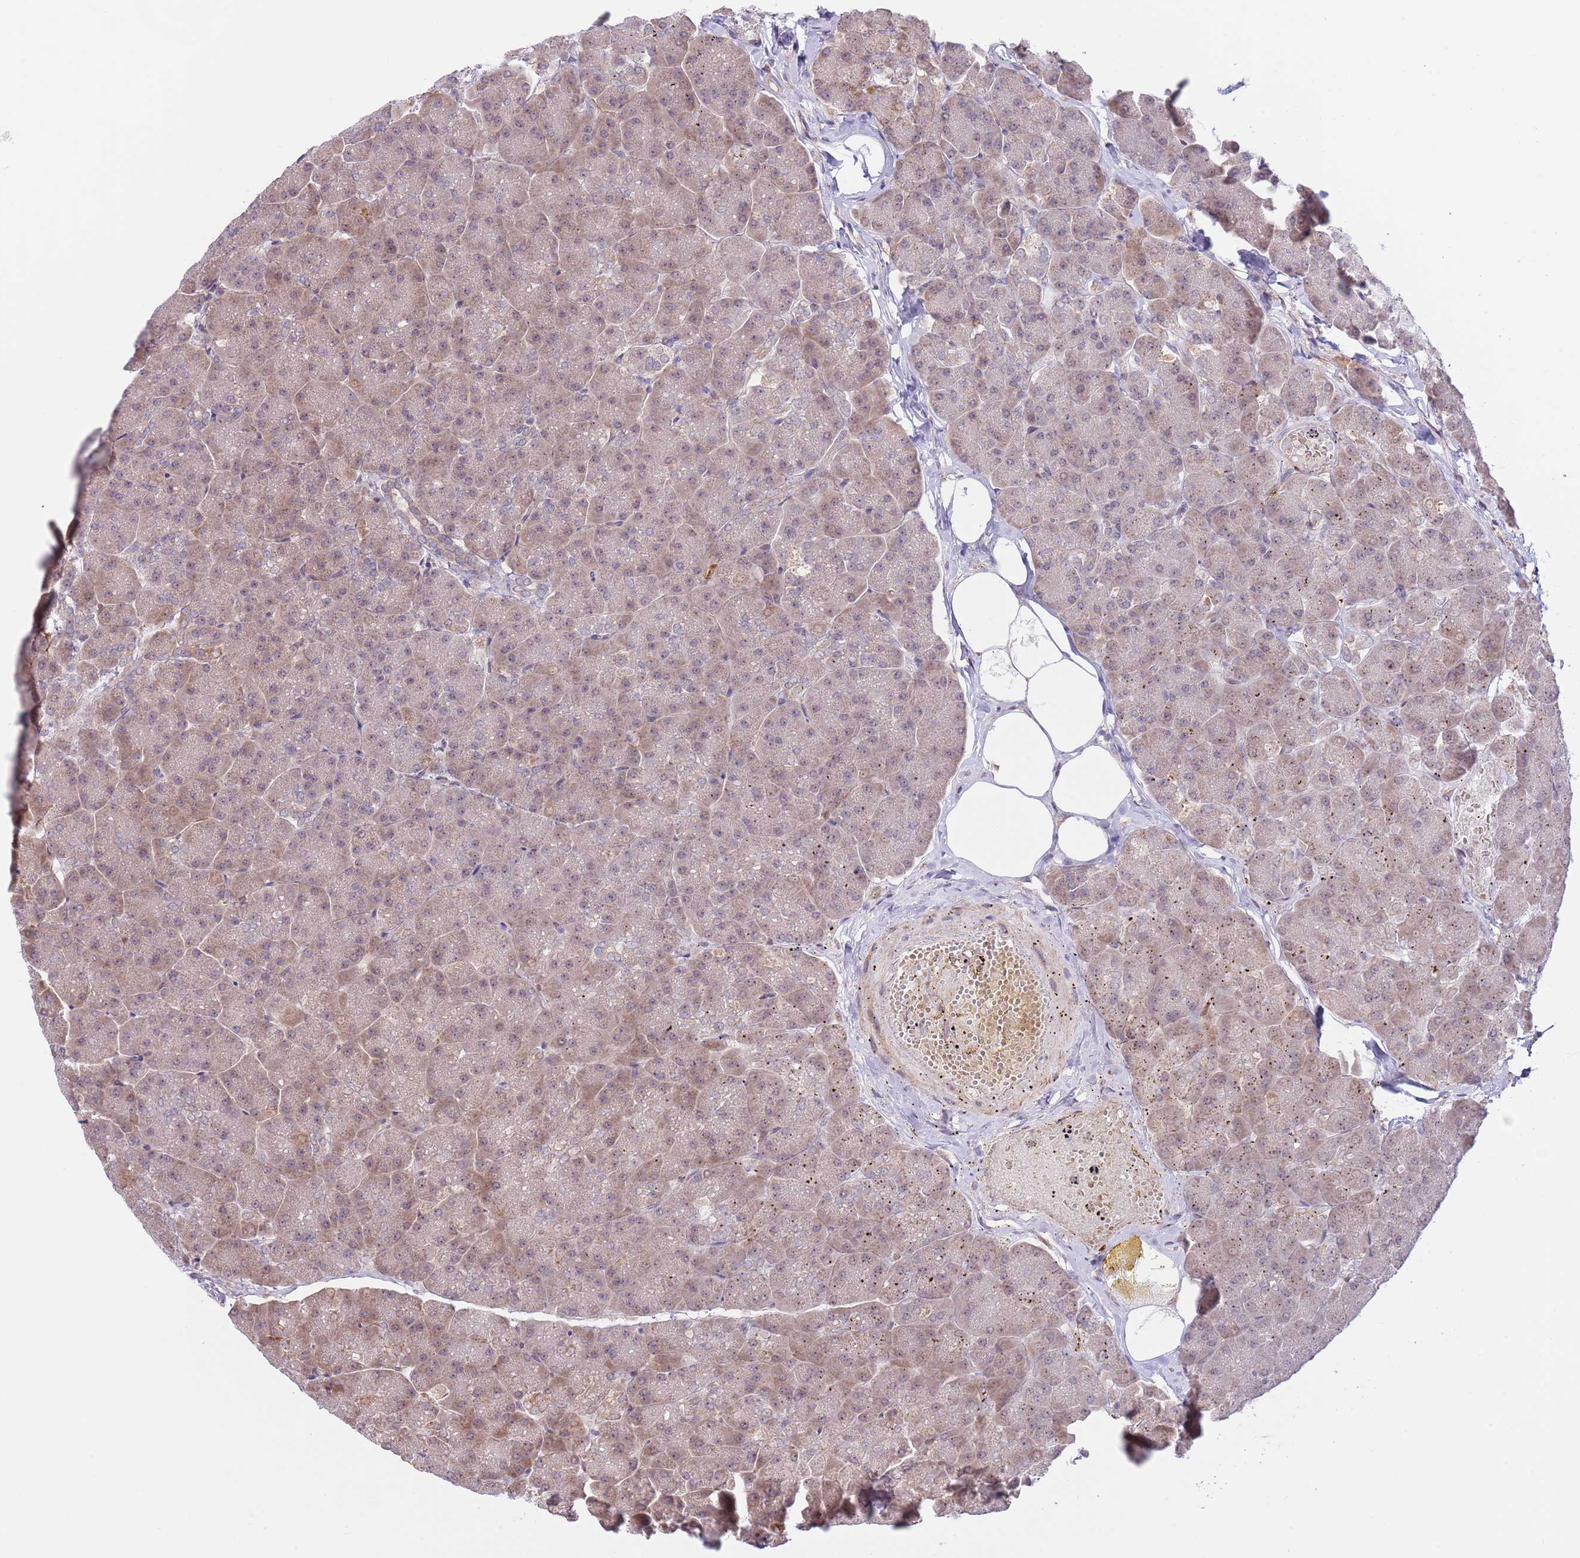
{"staining": {"intensity": "moderate", "quantity": ">75%", "location": "cytoplasmic/membranous,nuclear"}, "tissue": "pancreas", "cell_type": "Exocrine glandular cells", "image_type": "normal", "snomed": [{"axis": "morphology", "description": "Normal tissue, NOS"}, {"axis": "topography", "description": "Pancreas"}, {"axis": "topography", "description": "Peripheral nerve tissue"}], "caption": "DAB immunohistochemical staining of unremarkable pancreas shows moderate cytoplasmic/membranous,nuclear protein expression in approximately >75% of exocrine glandular cells. Nuclei are stained in blue.", "gene": "AP1S2", "patient": {"sex": "male", "age": 54}}